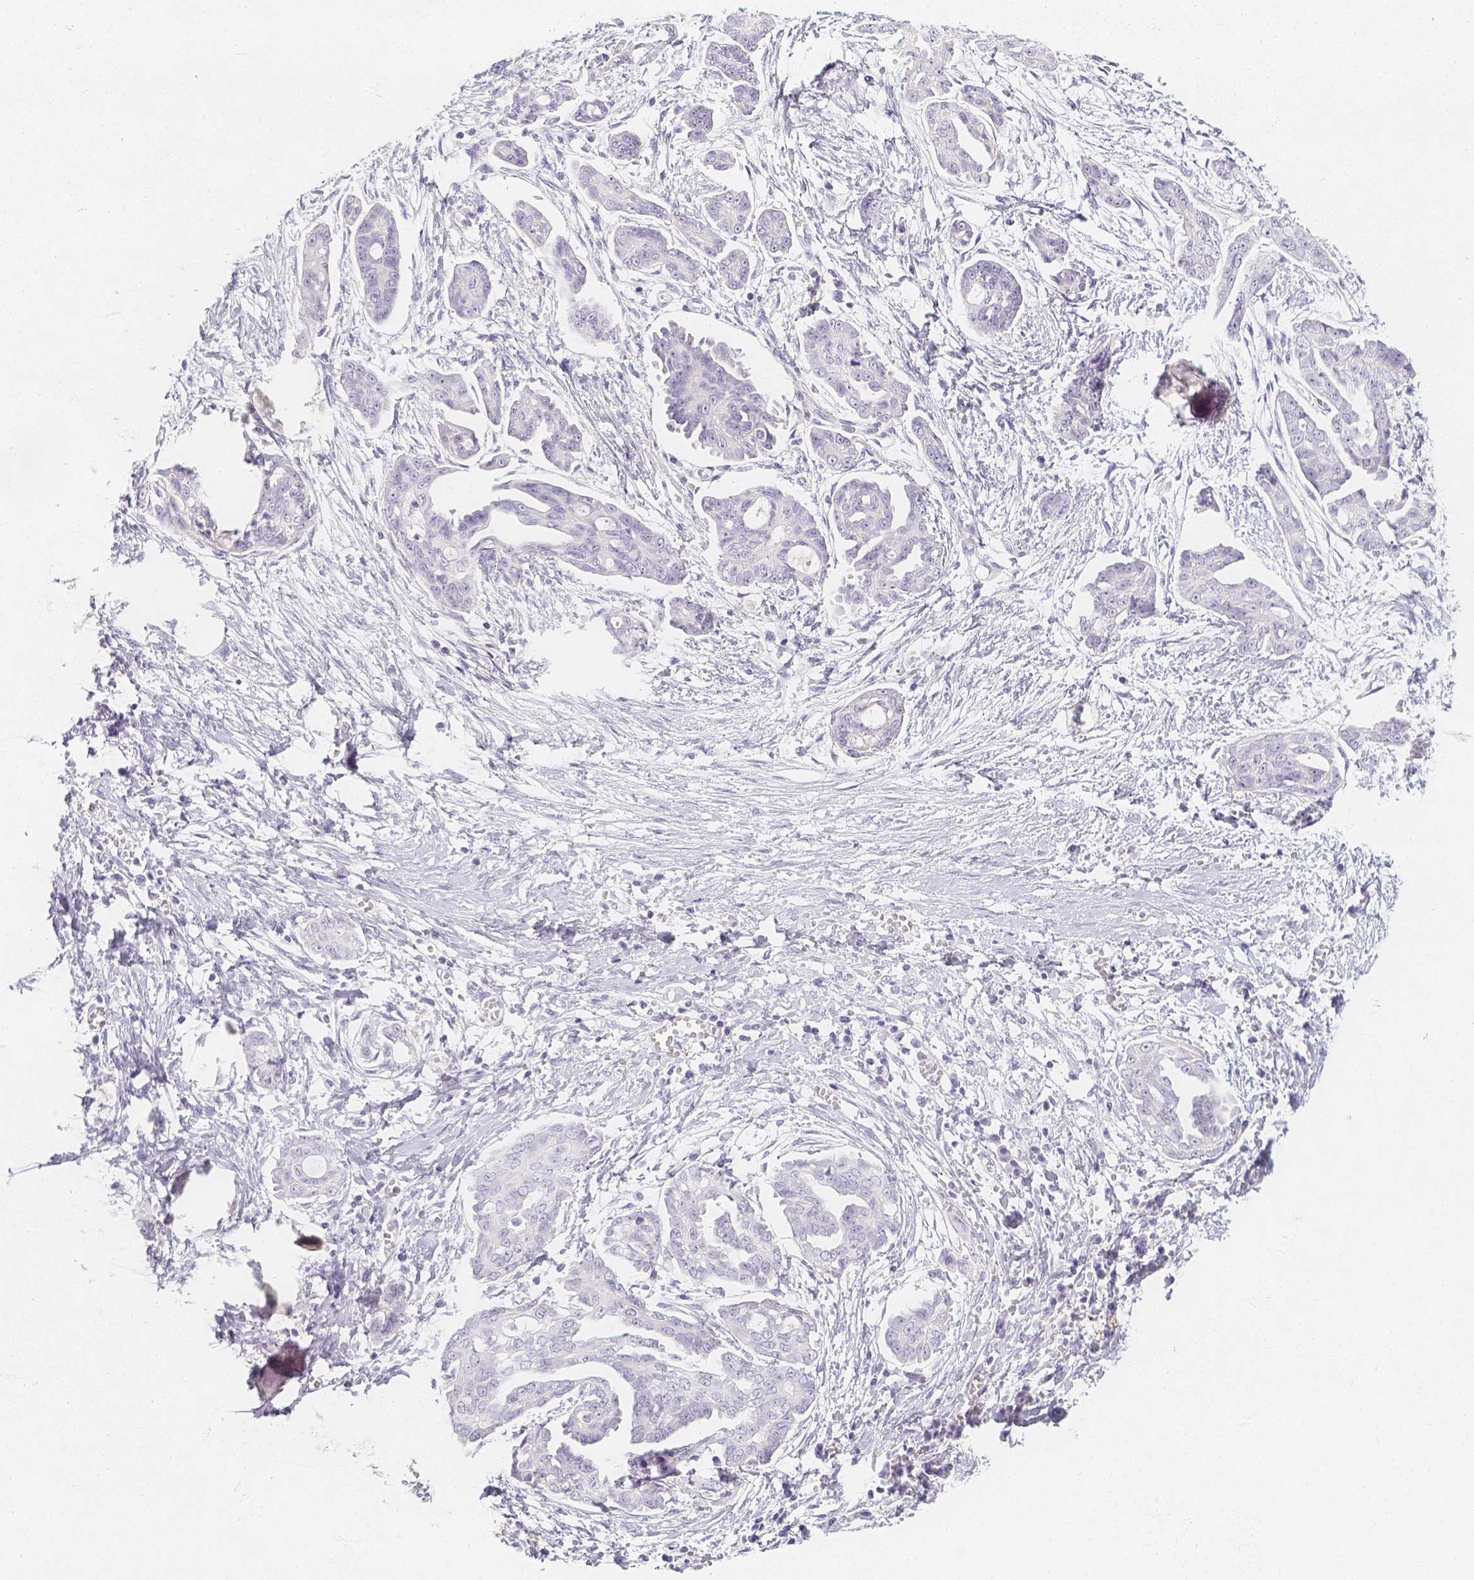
{"staining": {"intensity": "negative", "quantity": "none", "location": "none"}, "tissue": "ovarian cancer", "cell_type": "Tumor cells", "image_type": "cancer", "snomed": [{"axis": "morphology", "description": "Cystadenocarcinoma, serous, NOS"}, {"axis": "topography", "description": "Ovary"}], "caption": "This is an immunohistochemistry micrograph of ovarian cancer. There is no positivity in tumor cells.", "gene": "SLC18A1", "patient": {"sex": "female", "age": 71}}